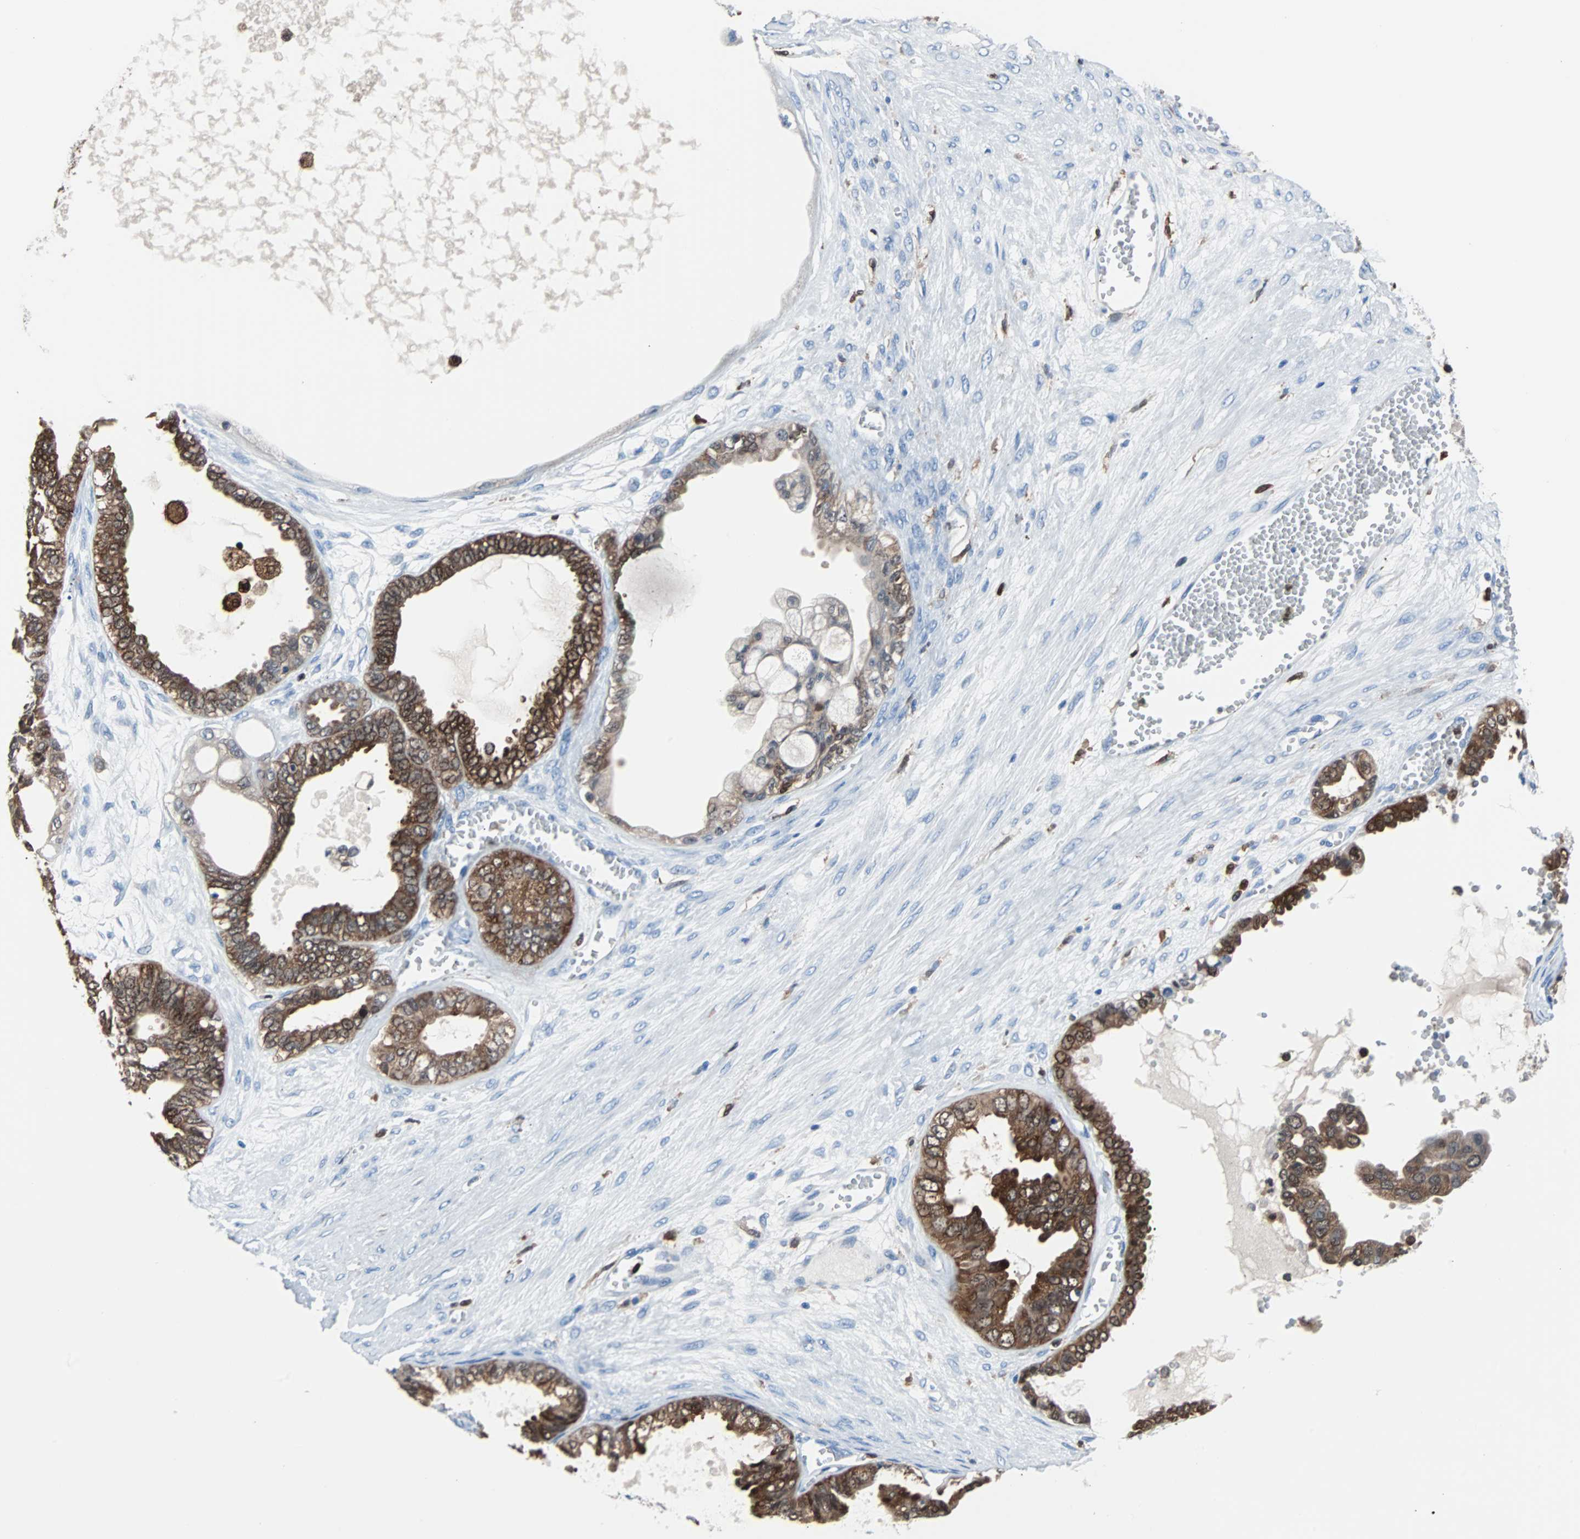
{"staining": {"intensity": "strong", "quantity": "25%-75%", "location": "cytoplasmic/membranous"}, "tissue": "ovarian cancer", "cell_type": "Tumor cells", "image_type": "cancer", "snomed": [{"axis": "morphology", "description": "Carcinoma, NOS"}, {"axis": "morphology", "description": "Carcinoma, endometroid"}, {"axis": "topography", "description": "Ovary"}], "caption": "A brown stain highlights strong cytoplasmic/membranous staining of a protein in ovarian cancer tumor cells. (brown staining indicates protein expression, while blue staining denotes nuclei).", "gene": "SYK", "patient": {"sex": "female", "age": 50}}